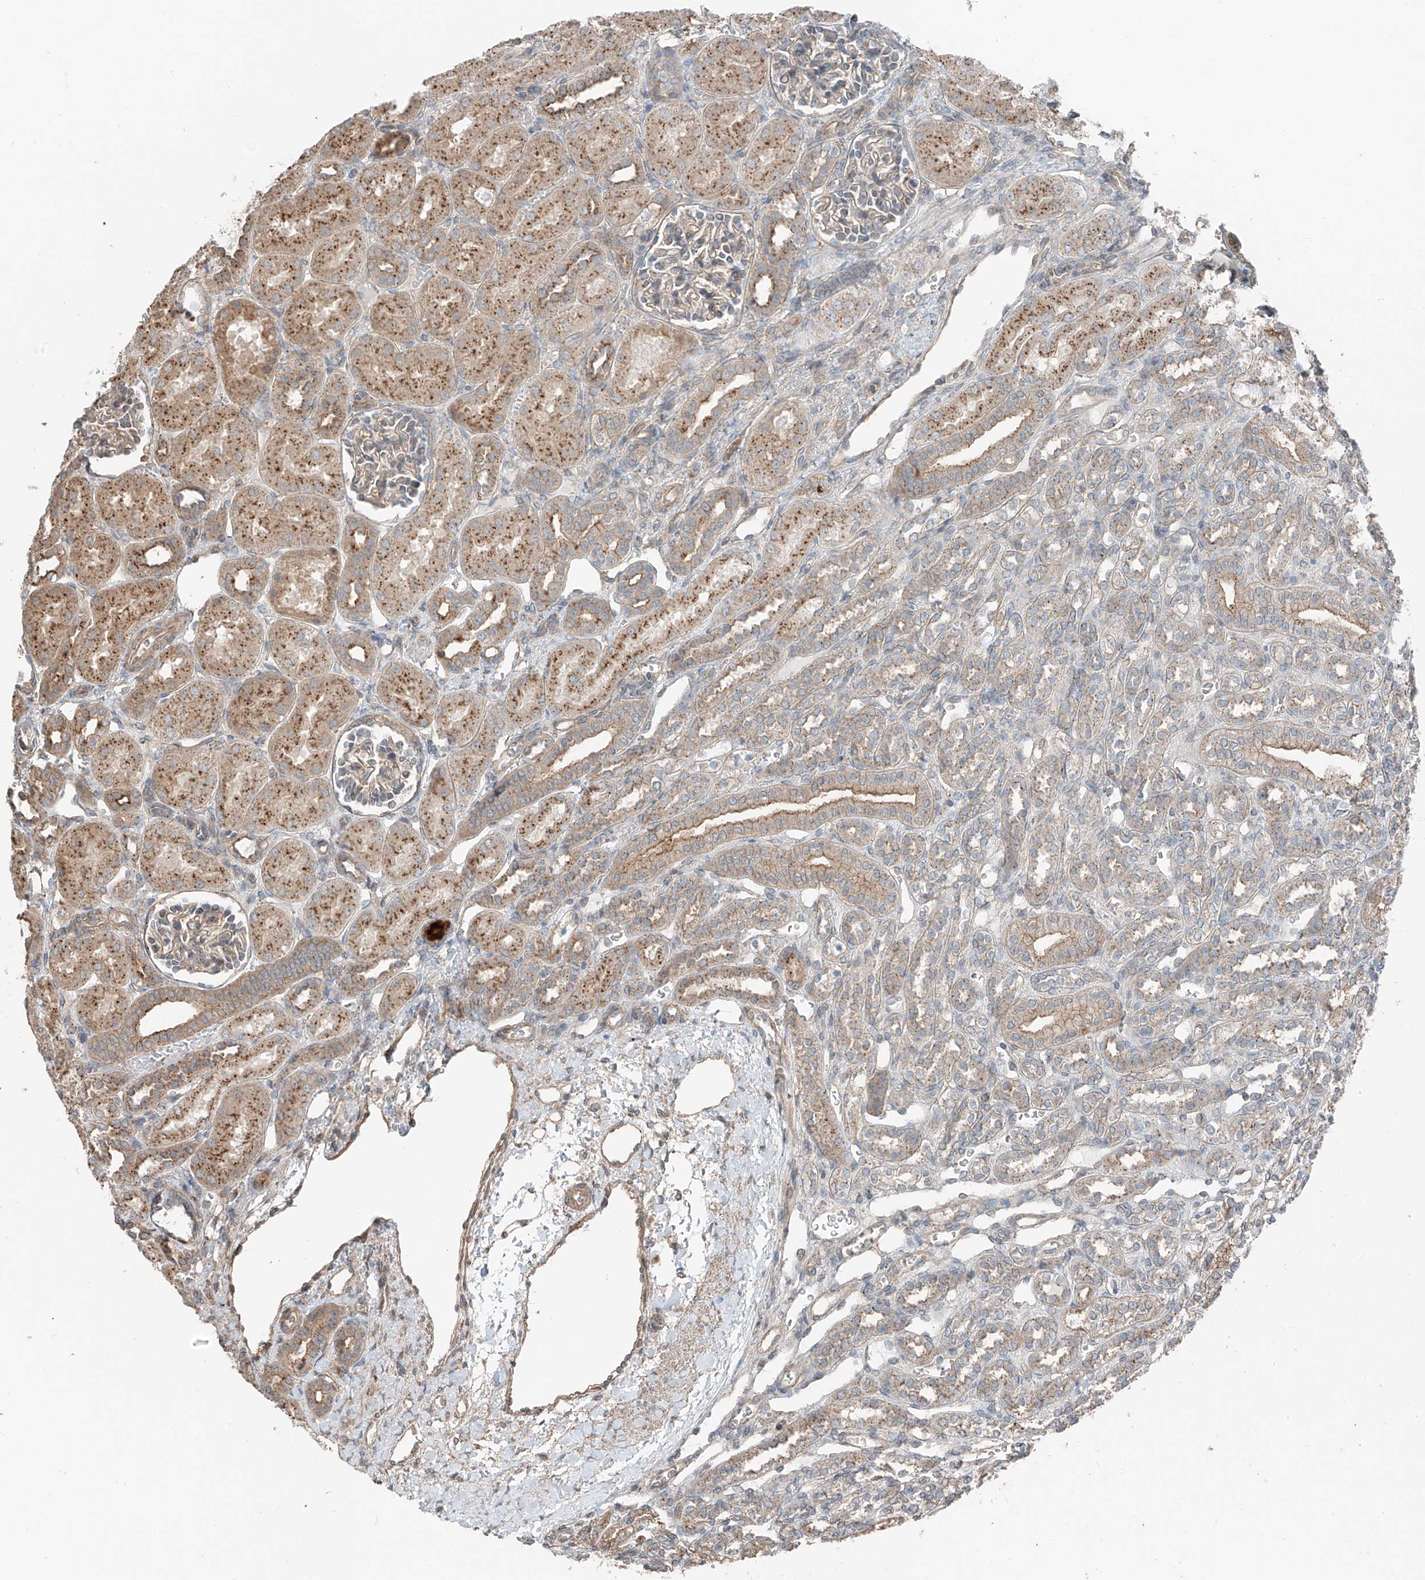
{"staining": {"intensity": "weak", "quantity": ">75%", "location": "cytoplasmic/membranous"}, "tissue": "kidney", "cell_type": "Cells in glomeruli", "image_type": "normal", "snomed": [{"axis": "morphology", "description": "Normal tissue, NOS"}, {"axis": "morphology", "description": "Neoplasm, malignant, NOS"}, {"axis": "topography", "description": "Kidney"}], "caption": "This photomicrograph displays immunohistochemistry staining of normal kidney, with low weak cytoplasmic/membranous expression in about >75% of cells in glomeruli.", "gene": "CEP162", "patient": {"sex": "female", "age": 1}}